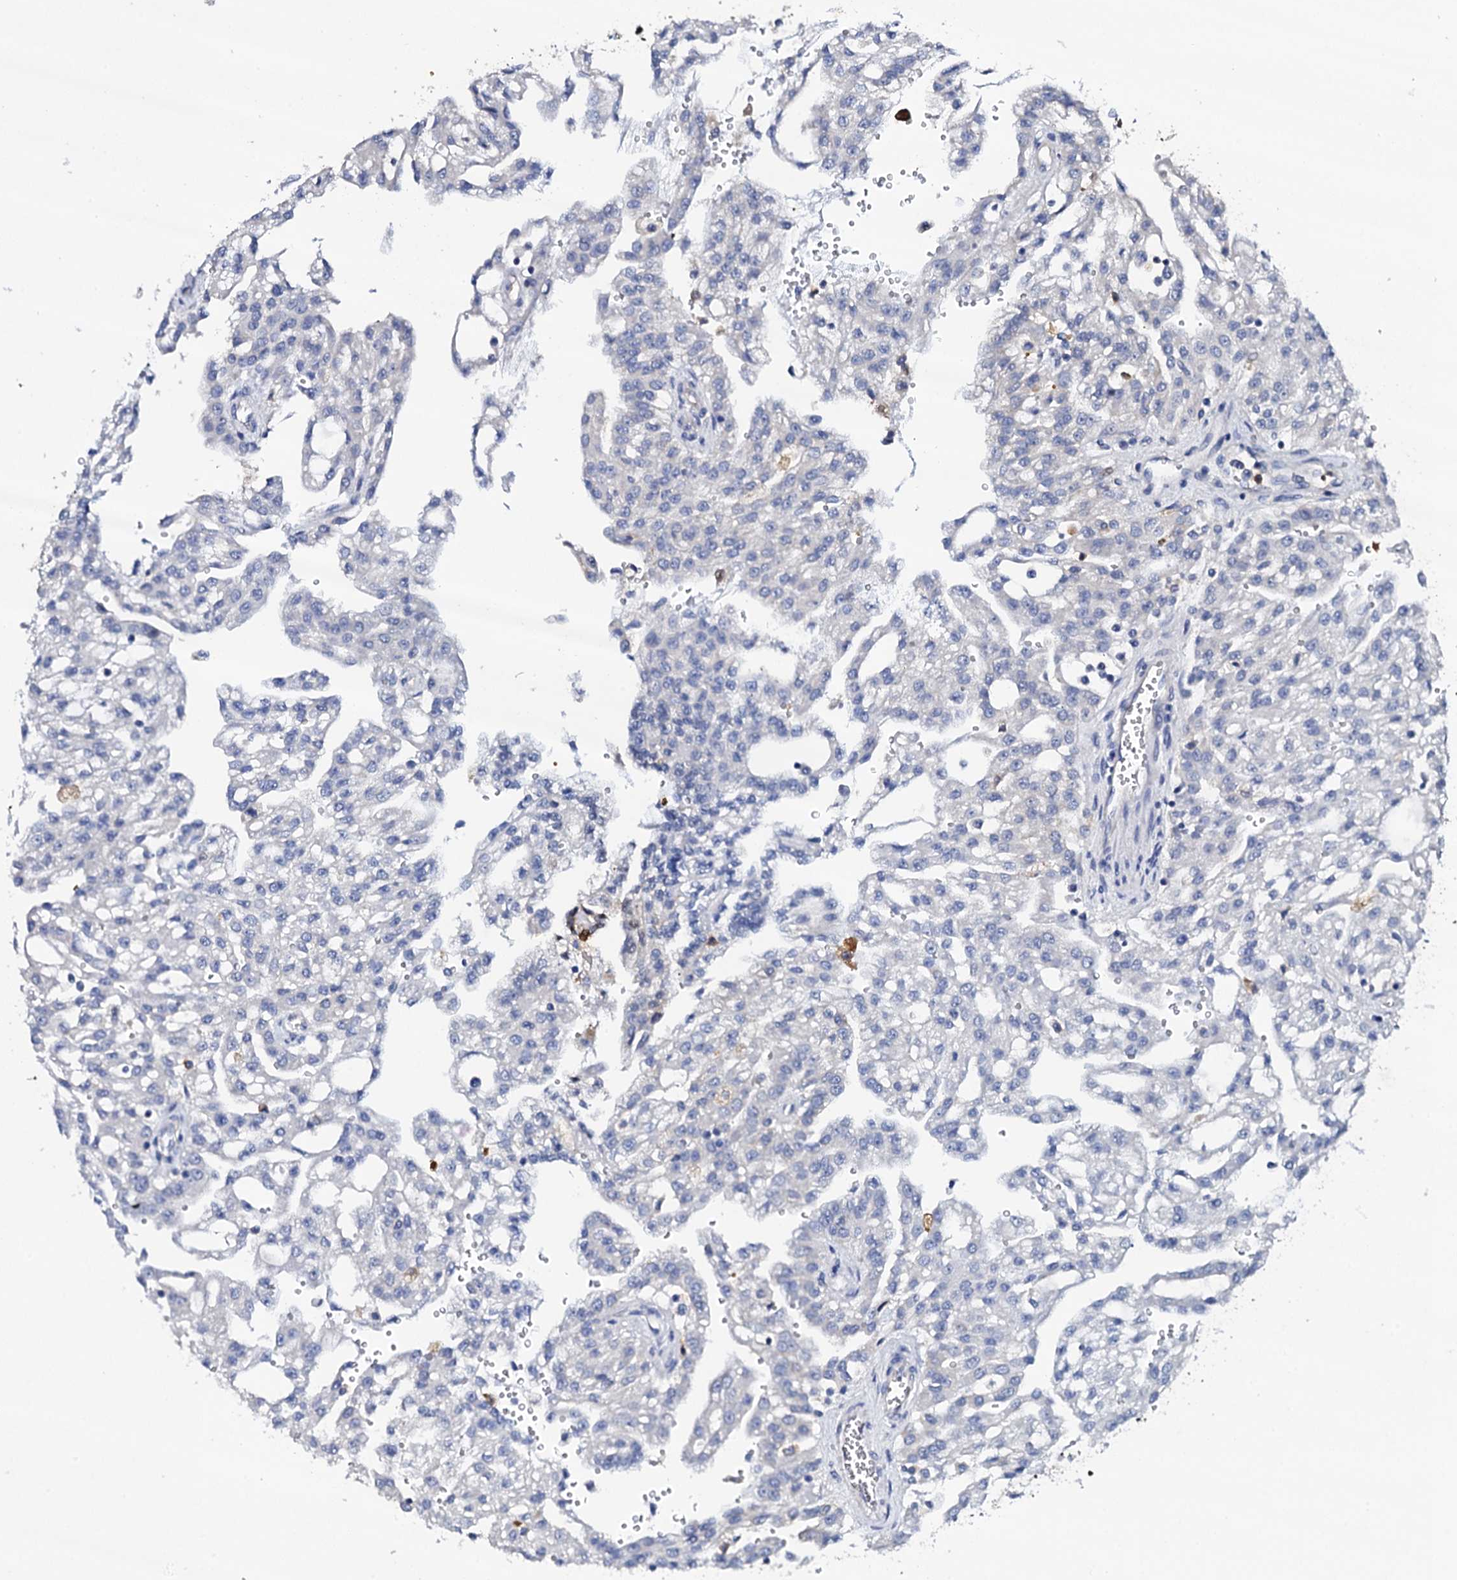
{"staining": {"intensity": "negative", "quantity": "none", "location": "none"}, "tissue": "renal cancer", "cell_type": "Tumor cells", "image_type": "cancer", "snomed": [{"axis": "morphology", "description": "Adenocarcinoma, NOS"}, {"axis": "topography", "description": "Kidney"}], "caption": "Immunohistochemical staining of renal adenocarcinoma exhibits no significant staining in tumor cells.", "gene": "NAA16", "patient": {"sex": "male", "age": 63}}